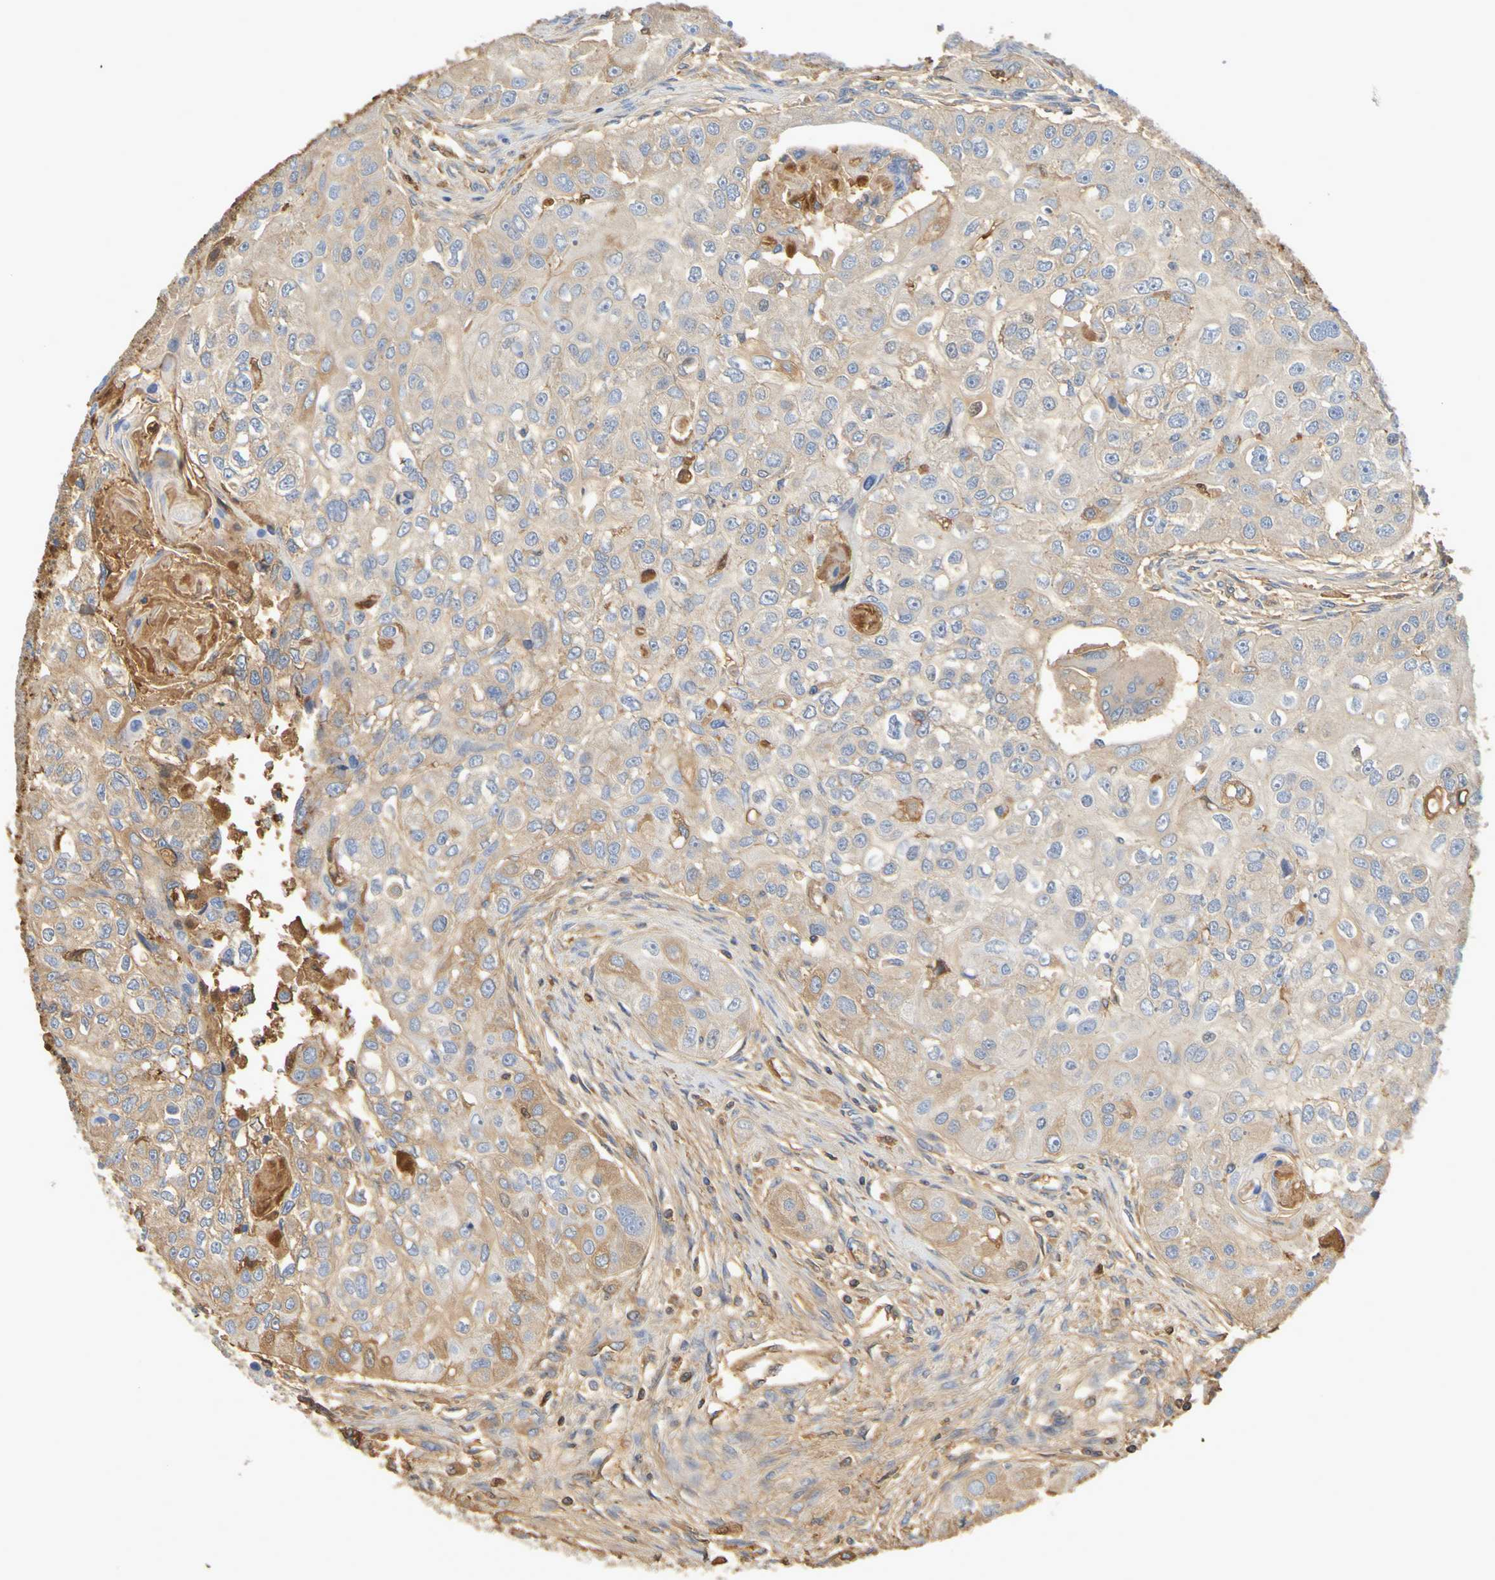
{"staining": {"intensity": "moderate", "quantity": ">75%", "location": "cytoplasmic/membranous"}, "tissue": "head and neck cancer", "cell_type": "Tumor cells", "image_type": "cancer", "snomed": [{"axis": "morphology", "description": "Normal tissue, NOS"}, {"axis": "morphology", "description": "Squamous cell carcinoma, NOS"}, {"axis": "topography", "description": "Skeletal muscle"}, {"axis": "topography", "description": "Head-Neck"}], "caption": "Tumor cells reveal moderate cytoplasmic/membranous expression in about >75% of cells in head and neck squamous cell carcinoma. Using DAB (3,3'-diaminobenzidine) (brown) and hematoxylin (blue) stains, captured at high magnification using brightfield microscopy.", "gene": "GAB3", "patient": {"sex": "male", "age": 51}}